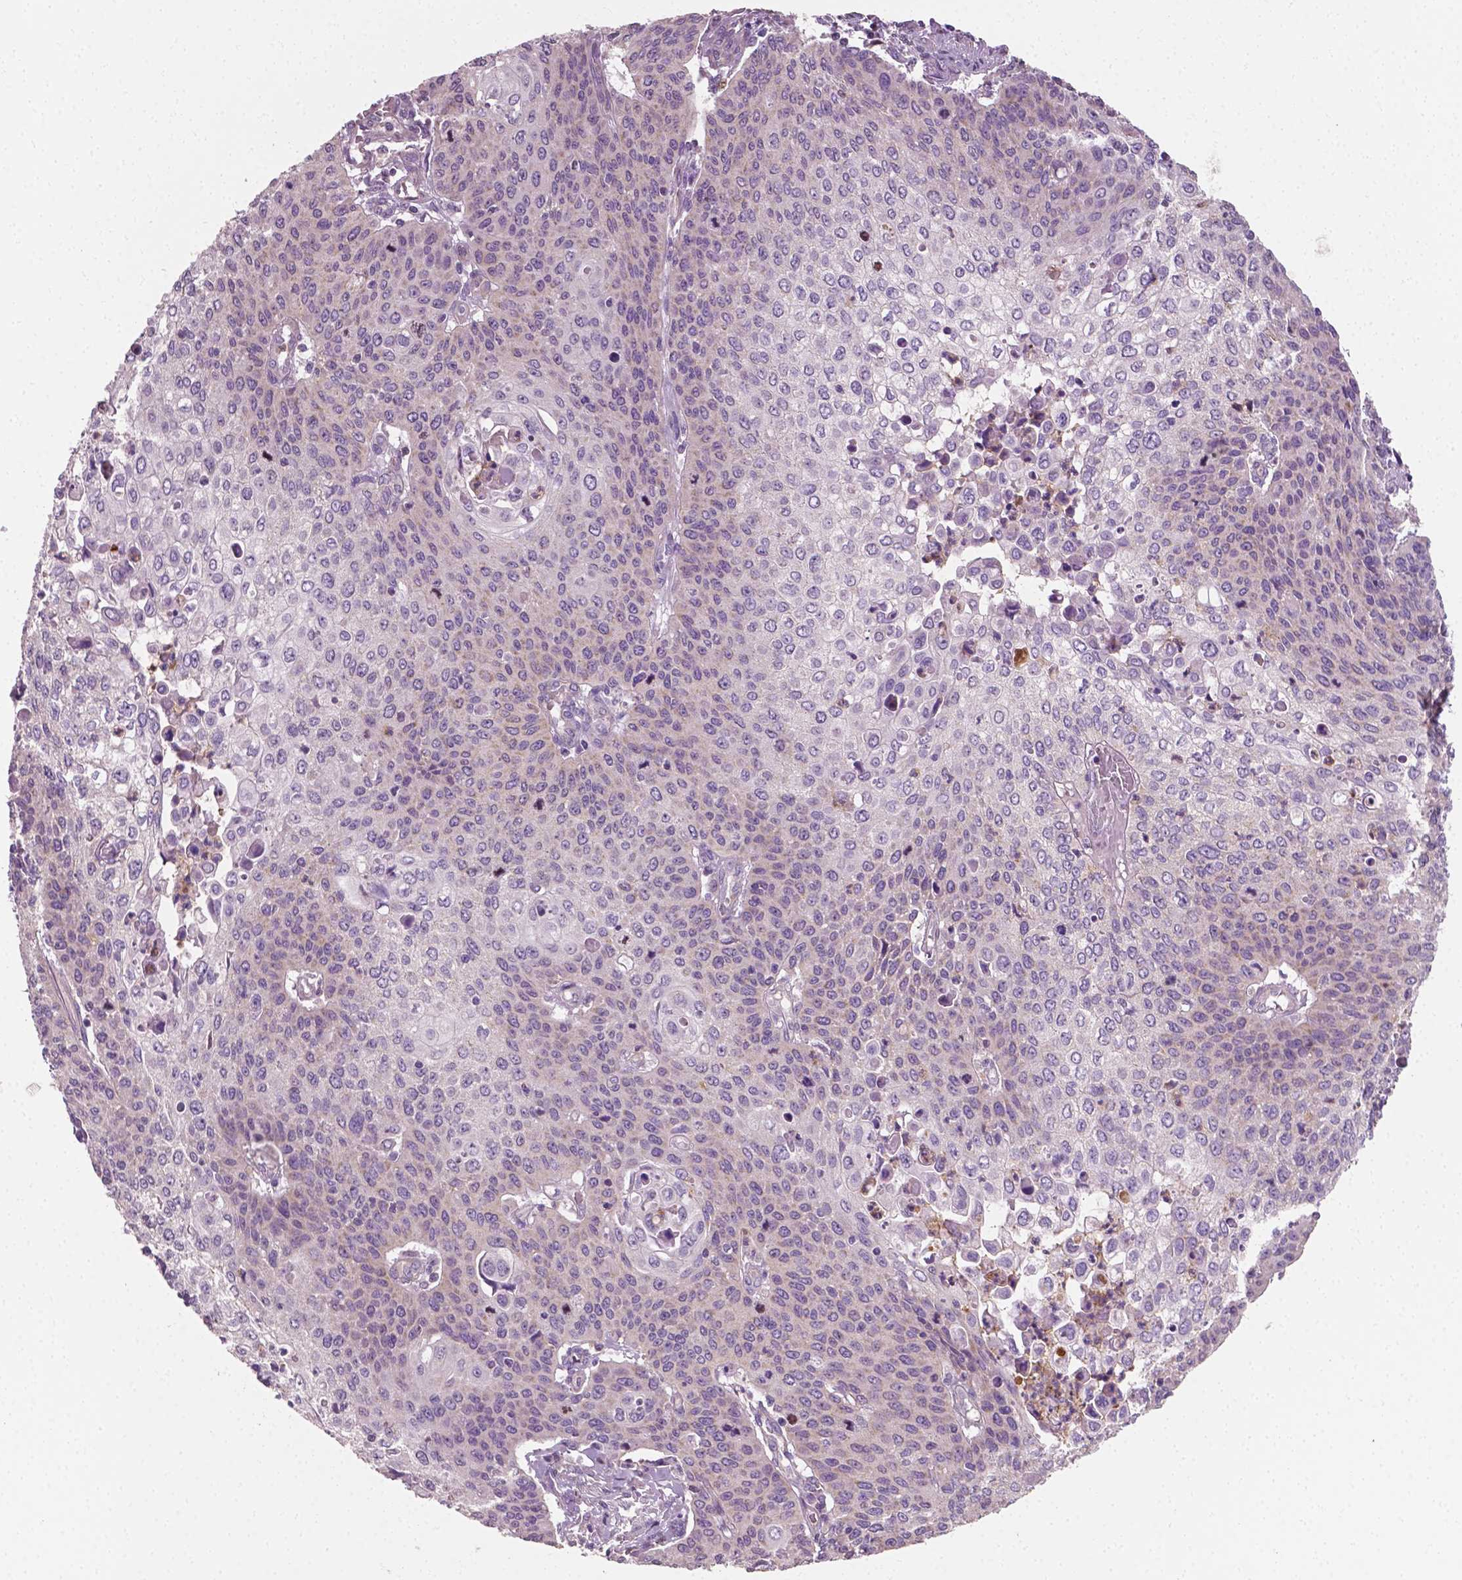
{"staining": {"intensity": "negative", "quantity": "none", "location": "none"}, "tissue": "cervical cancer", "cell_type": "Tumor cells", "image_type": "cancer", "snomed": [{"axis": "morphology", "description": "Squamous cell carcinoma, NOS"}, {"axis": "topography", "description": "Cervix"}], "caption": "High power microscopy image of an IHC photomicrograph of cervical cancer, revealing no significant expression in tumor cells.", "gene": "PTX3", "patient": {"sex": "female", "age": 65}}